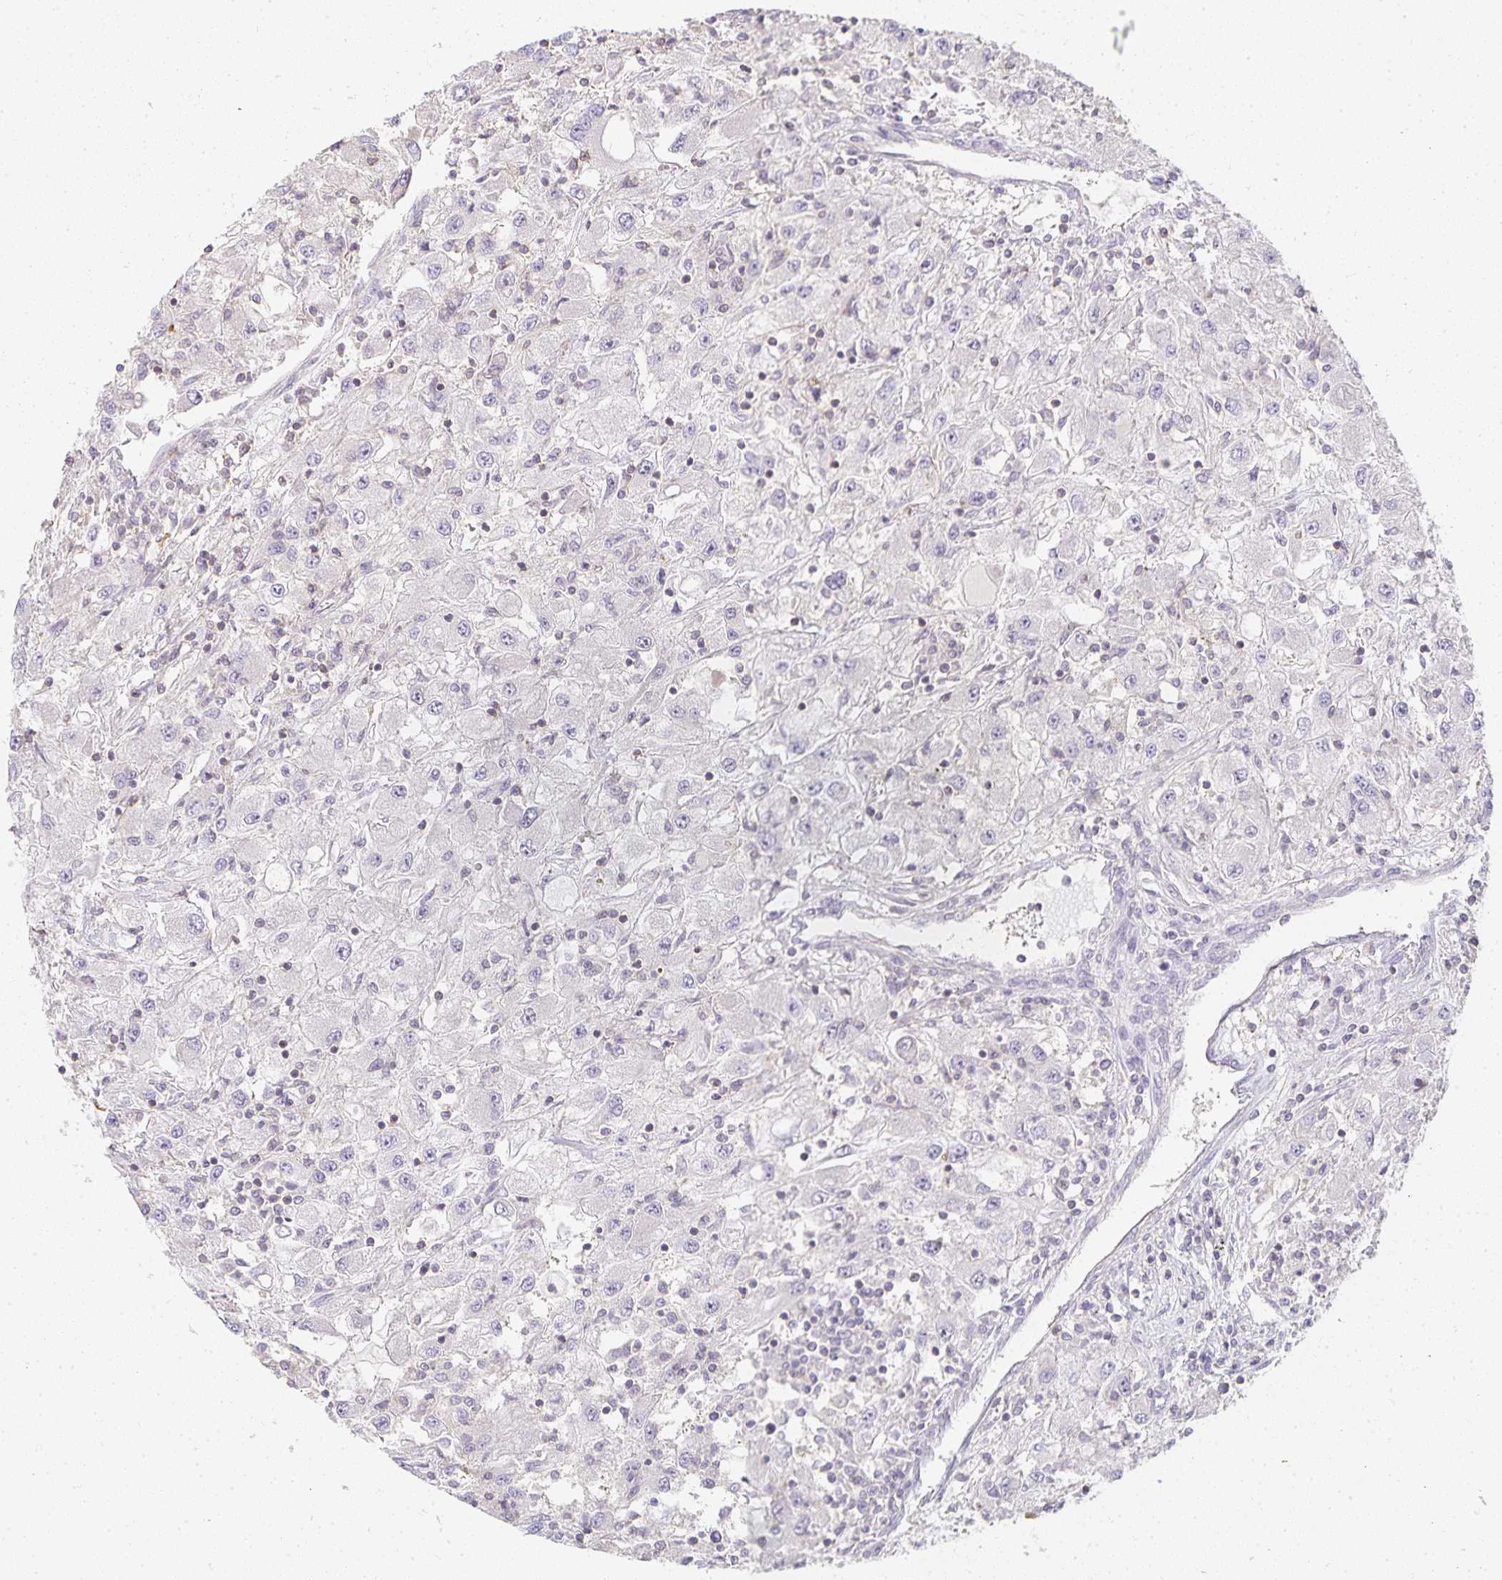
{"staining": {"intensity": "negative", "quantity": "none", "location": "none"}, "tissue": "renal cancer", "cell_type": "Tumor cells", "image_type": "cancer", "snomed": [{"axis": "morphology", "description": "Adenocarcinoma, NOS"}, {"axis": "topography", "description": "Kidney"}], "caption": "DAB (3,3'-diaminobenzidine) immunohistochemical staining of human renal cancer shows no significant expression in tumor cells.", "gene": "GATA3", "patient": {"sex": "female", "age": 67}}